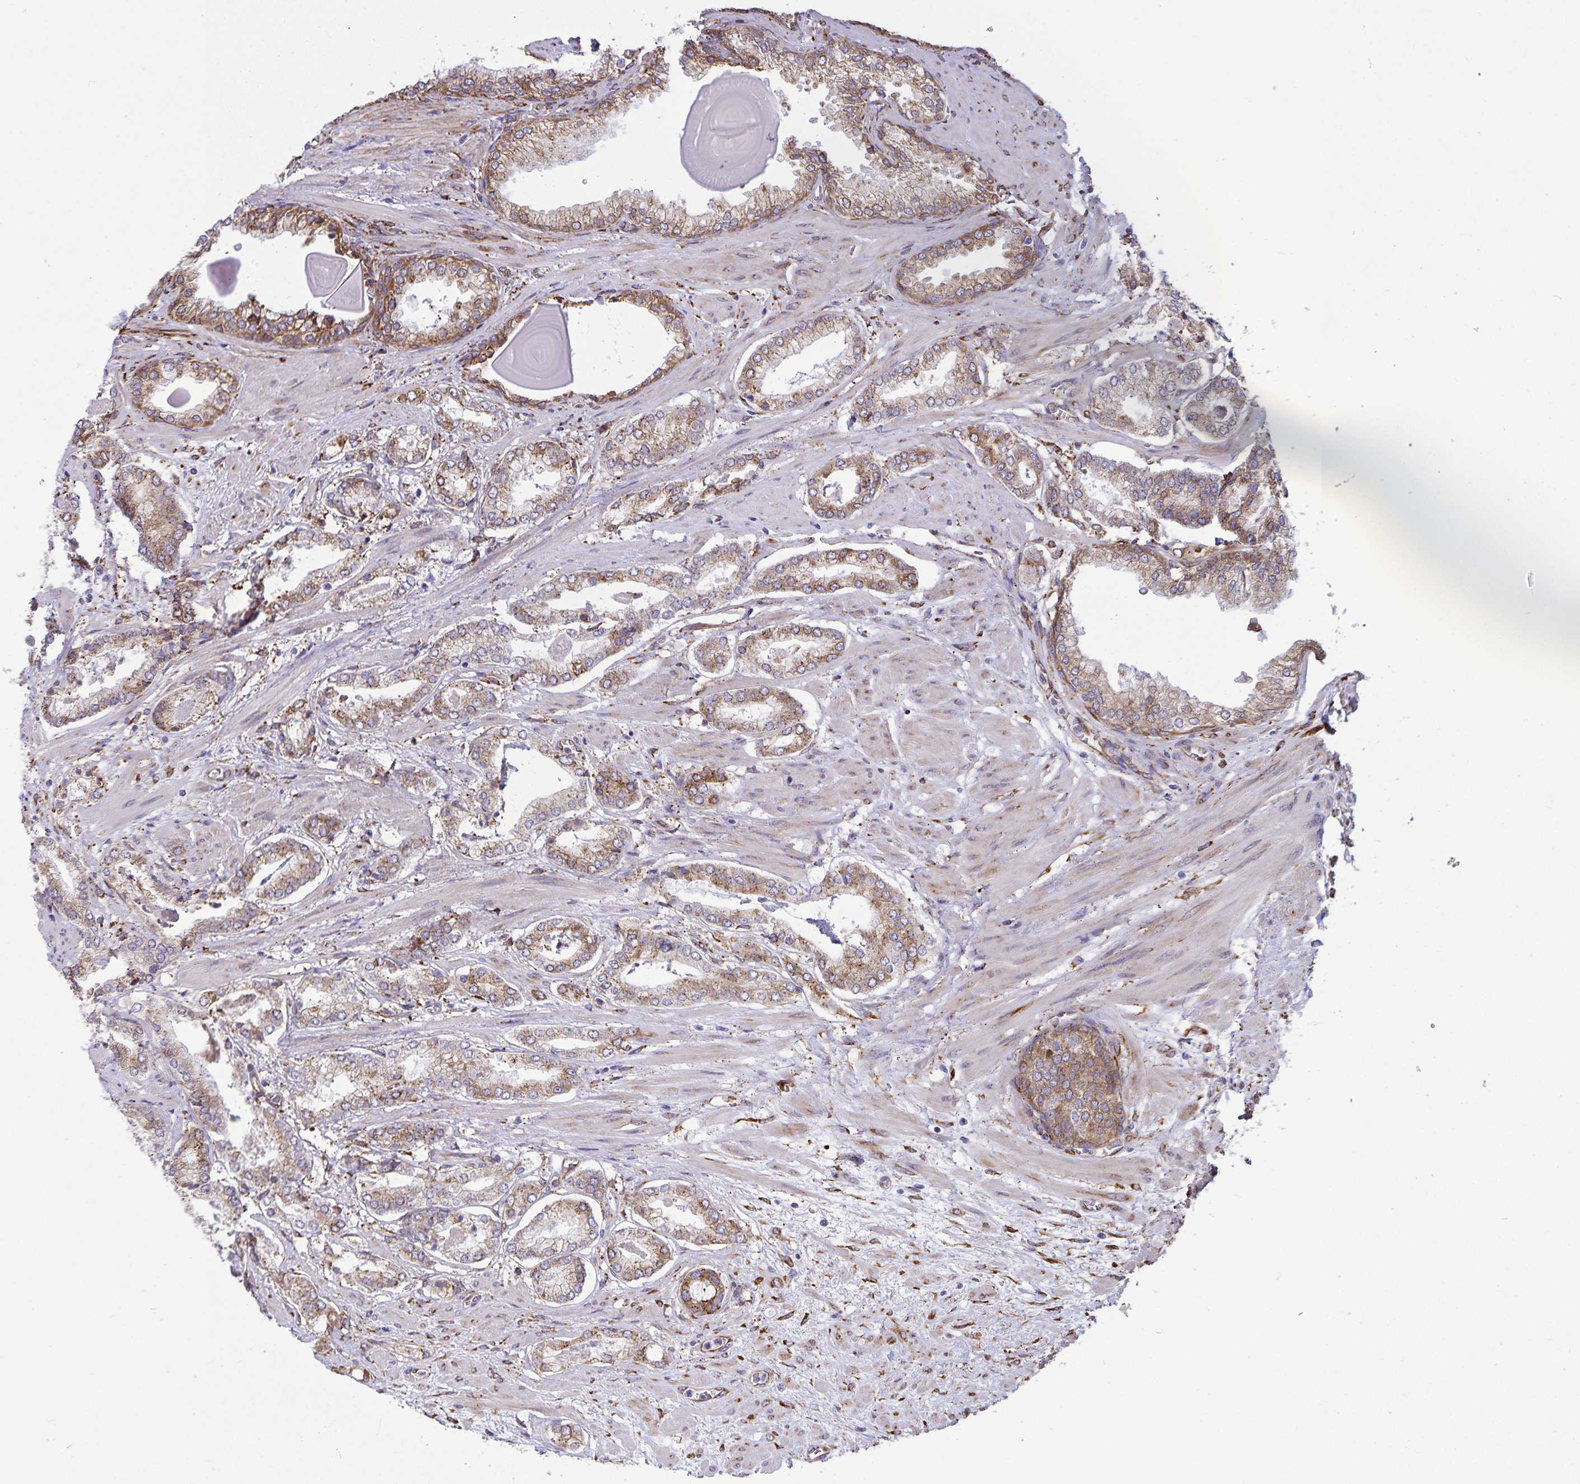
{"staining": {"intensity": "moderate", "quantity": ">75%", "location": "cytoplasmic/membranous"}, "tissue": "prostate cancer", "cell_type": "Tumor cells", "image_type": "cancer", "snomed": [{"axis": "morphology", "description": "Adenocarcinoma, Low grade"}, {"axis": "topography", "description": "Prostate"}], "caption": "Moderate cytoplasmic/membranous staining for a protein is seen in approximately >75% of tumor cells of prostate cancer (low-grade adenocarcinoma) using immunohistochemistry.", "gene": "RCN1", "patient": {"sex": "male", "age": 64}}